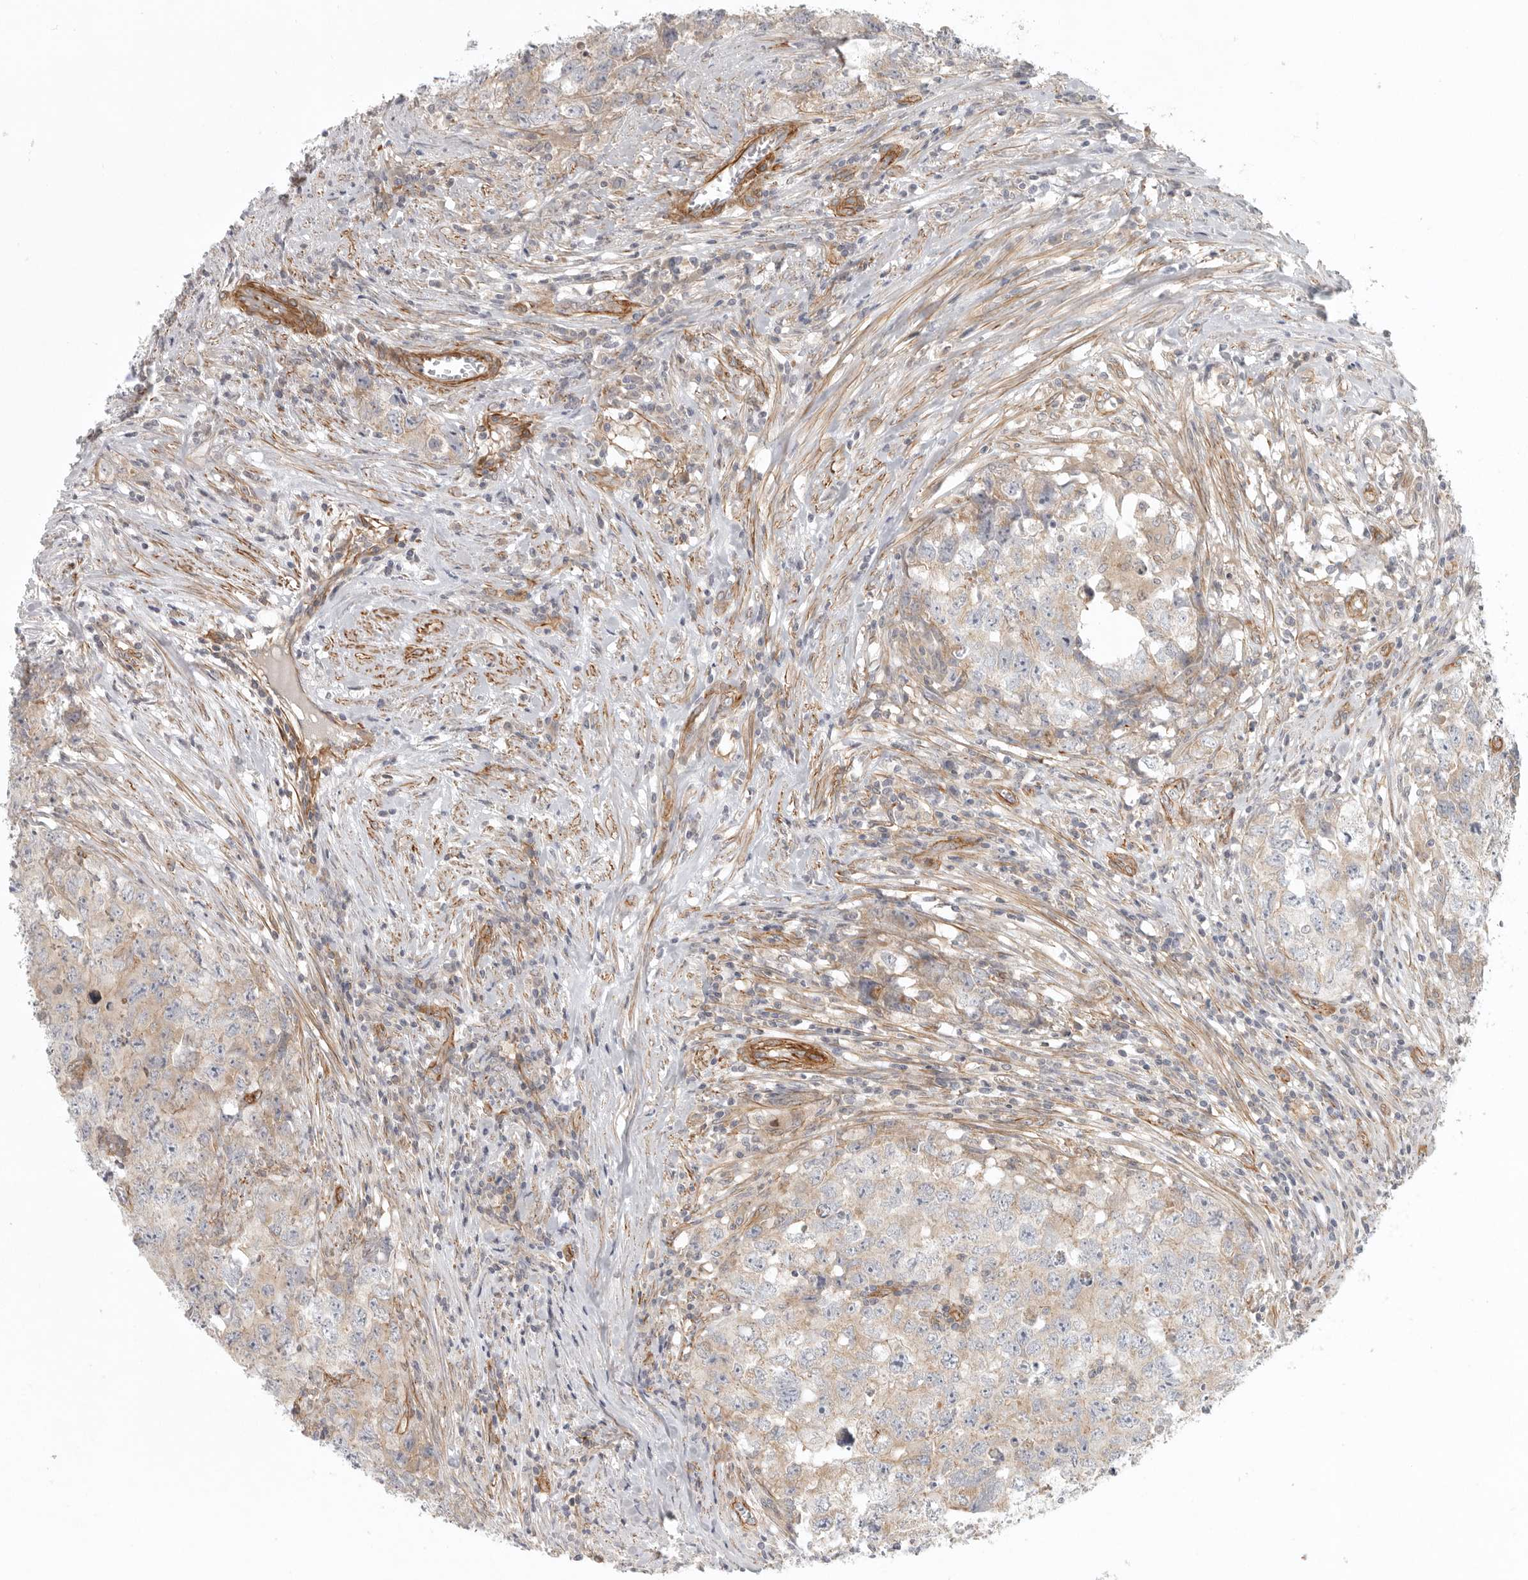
{"staining": {"intensity": "weak", "quantity": "<25%", "location": "cytoplasmic/membranous"}, "tissue": "testis cancer", "cell_type": "Tumor cells", "image_type": "cancer", "snomed": [{"axis": "morphology", "description": "Seminoma, NOS"}, {"axis": "morphology", "description": "Carcinoma, Embryonal, NOS"}, {"axis": "topography", "description": "Testis"}], "caption": "Seminoma (testis) was stained to show a protein in brown. There is no significant staining in tumor cells.", "gene": "LONRF1", "patient": {"sex": "male", "age": 43}}